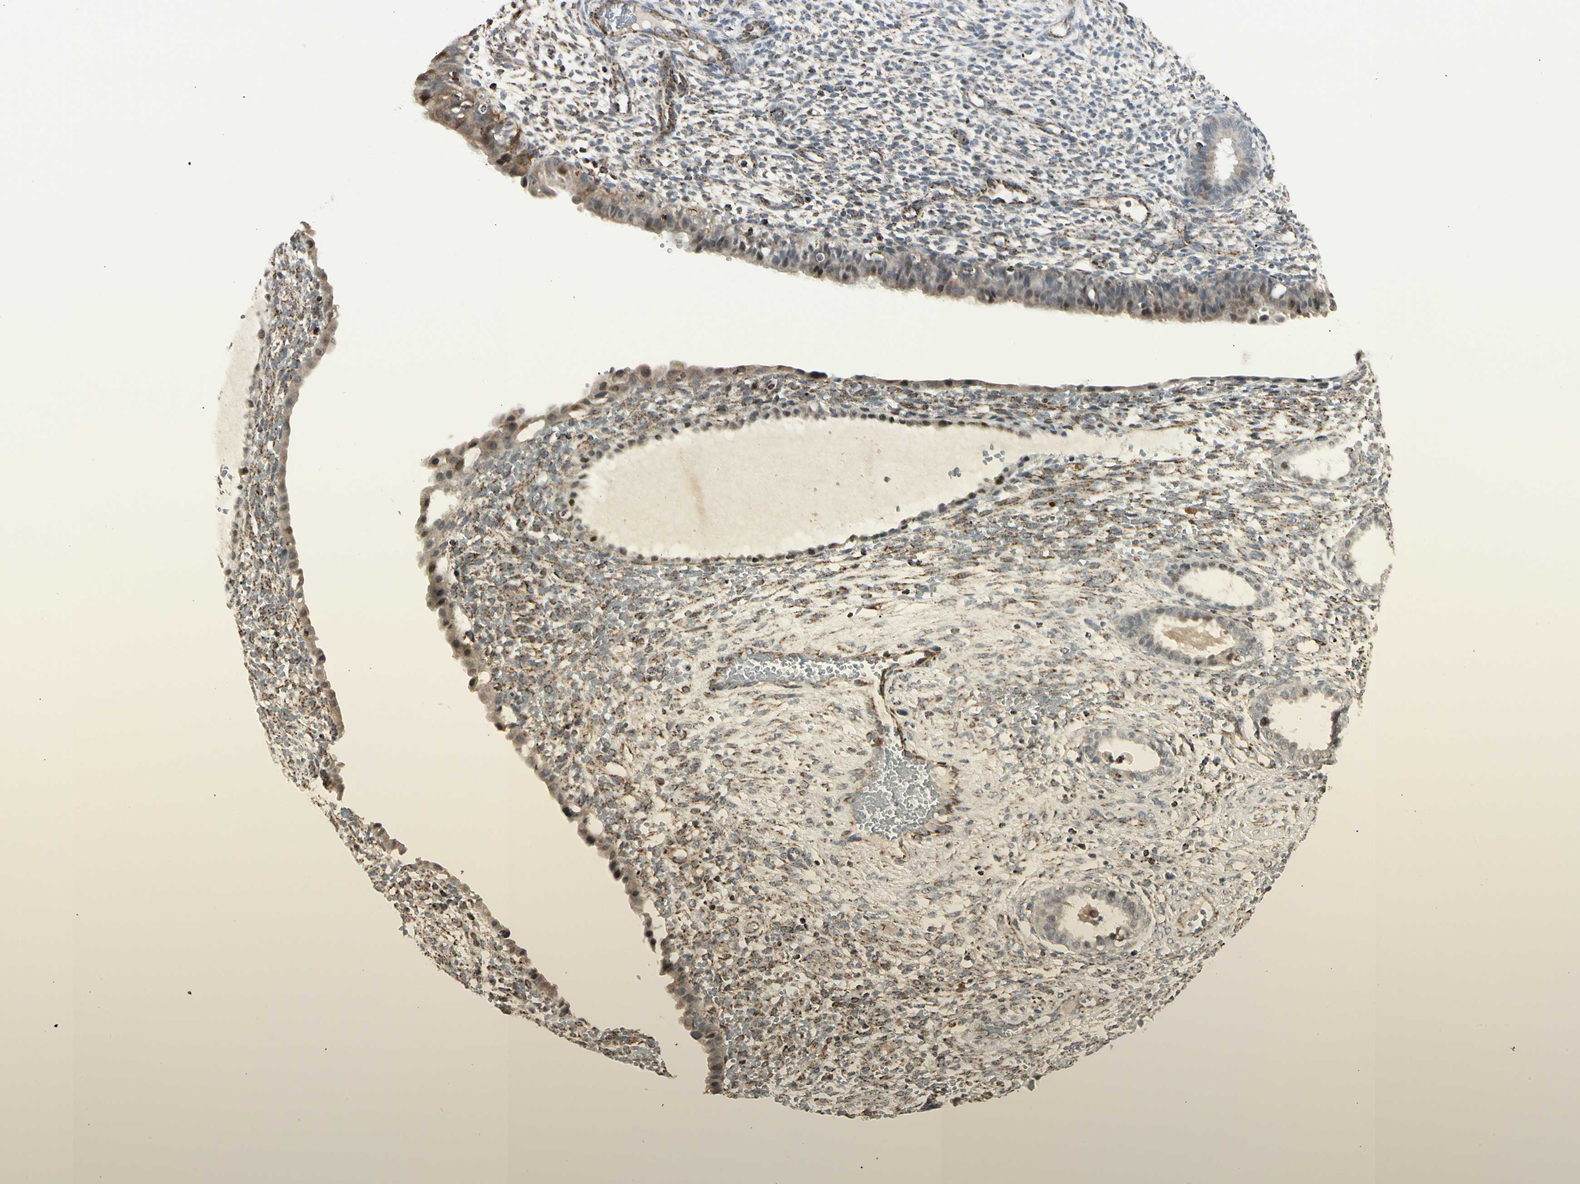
{"staining": {"intensity": "weak", "quantity": "25%-75%", "location": "cytoplasmic/membranous"}, "tissue": "endometrium", "cell_type": "Cells in endometrial stroma", "image_type": "normal", "snomed": [{"axis": "morphology", "description": "Normal tissue, NOS"}, {"axis": "topography", "description": "Endometrium"}], "caption": "A brown stain highlights weak cytoplasmic/membranous staining of a protein in cells in endometrial stroma of unremarkable human endometrium.", "gene": "TMEM176A", "patient": {"sex": "female", "age": 61}}